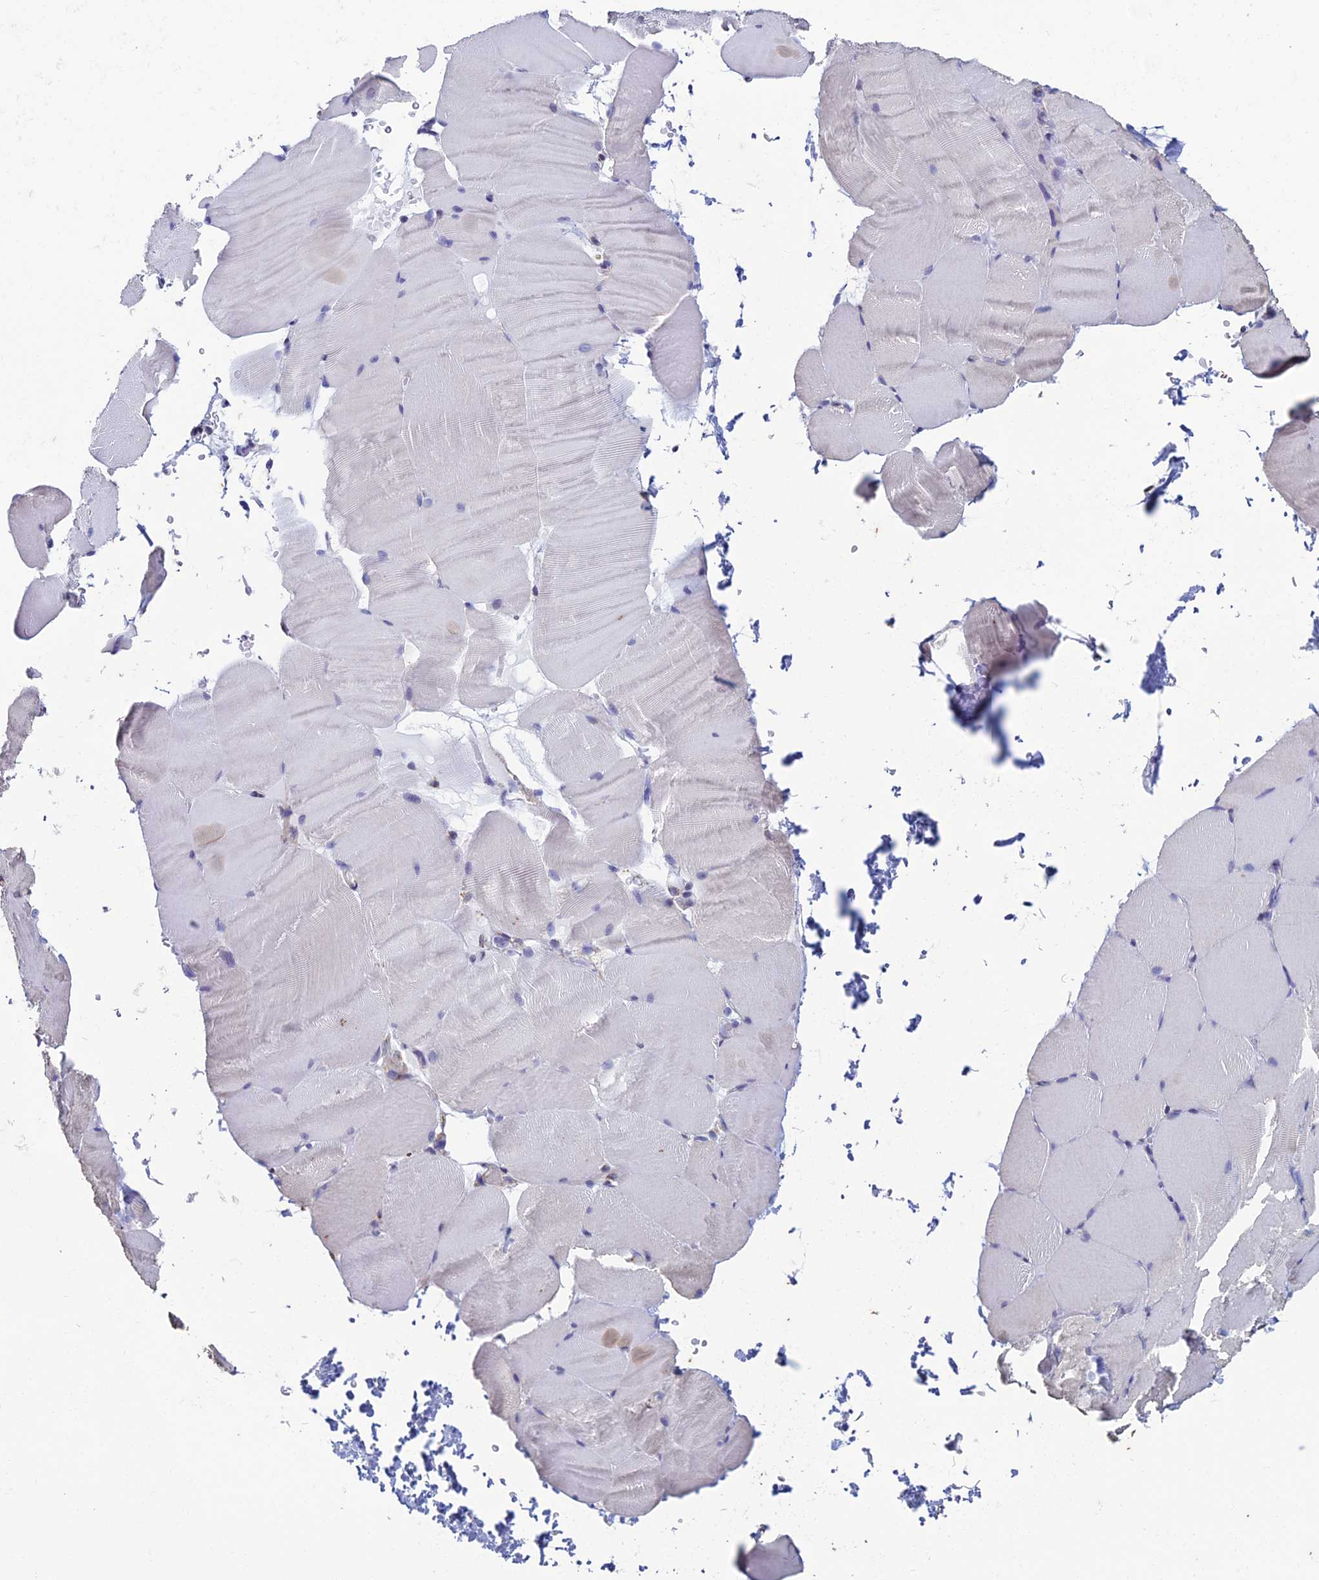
{"staining": {"intensity": "negative", "quantity": "none", "location": "none"}, "tissue": "skeletal muscle", "cell_type": "Myocytes", "image_type": "normal", "snomed": [{"axis": "morphology", "description": "Normal tissue, NOS"}, {"axis": "topography", "description": "Skeletal muscle"}, {"axis": "topography", "description": "Parathyroid gland"}], "caption": "A high-resolution micrograph shows immunohistochemistry staining of benign skeletal muscle, which exhibits no significant expression in myocytes. (IHC, brightfield microscopy, high magnification).", "gene": "ZNG1A", "patient": {"sex": "female", "age": 37}}